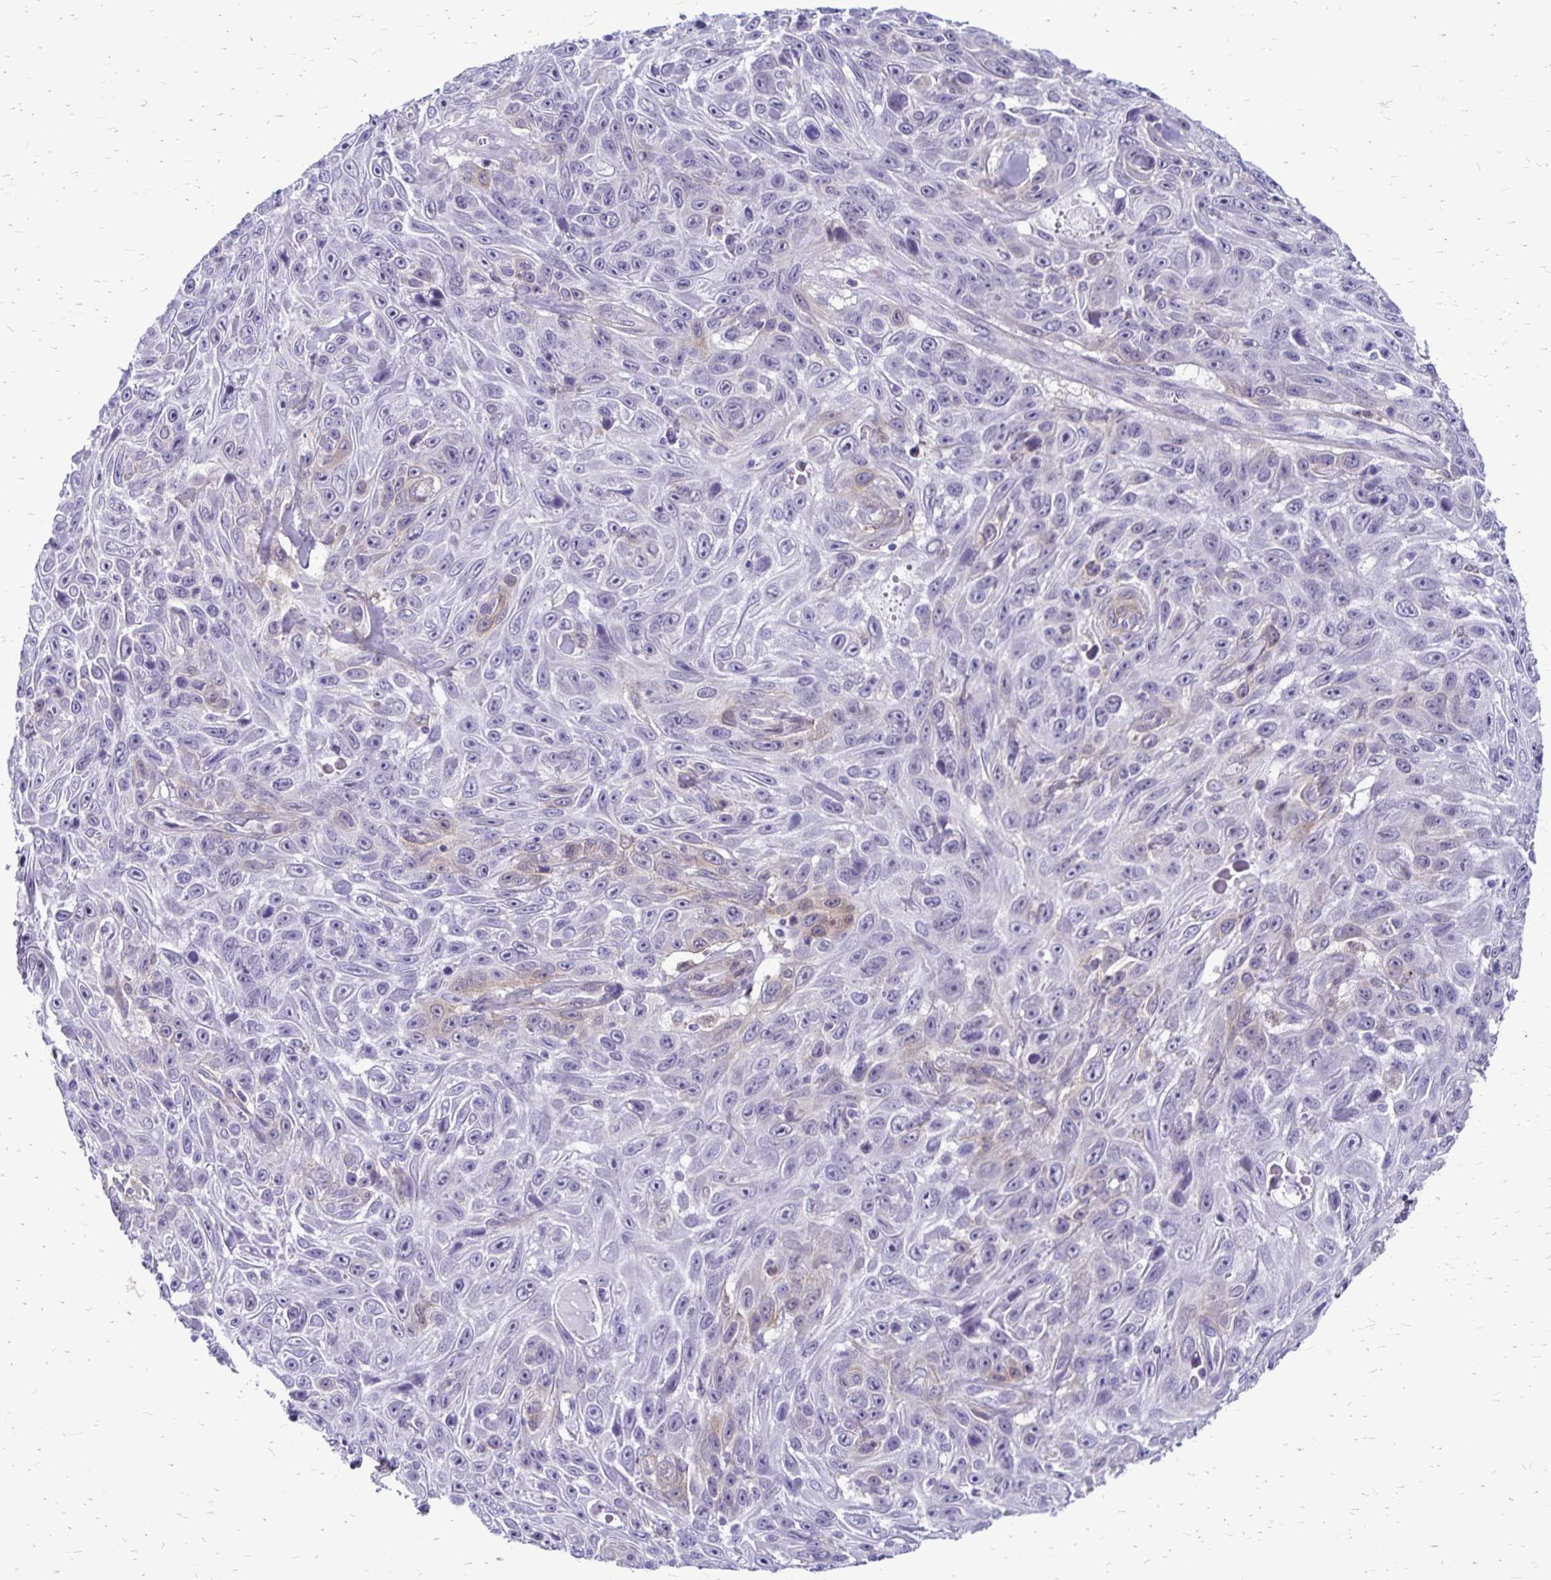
{"staining": {"intensity": "negative", "quantity": "none", "location": "none"}, "tissue": "skin cancer", "cell_type": "Tumor cells", "image_type": "cancer", "snomed": [{"axis": "morphology", "description": "Squamous cell carcinoma, NOS"}, {"axis": "topography", "description": "Skin"}], "caption": "Tumor cells show no significant protein positivity in skin cancer (squamous cell carcinoma).", "gene": "TNS3", "patient": {"sex": "male", "age": 82}}